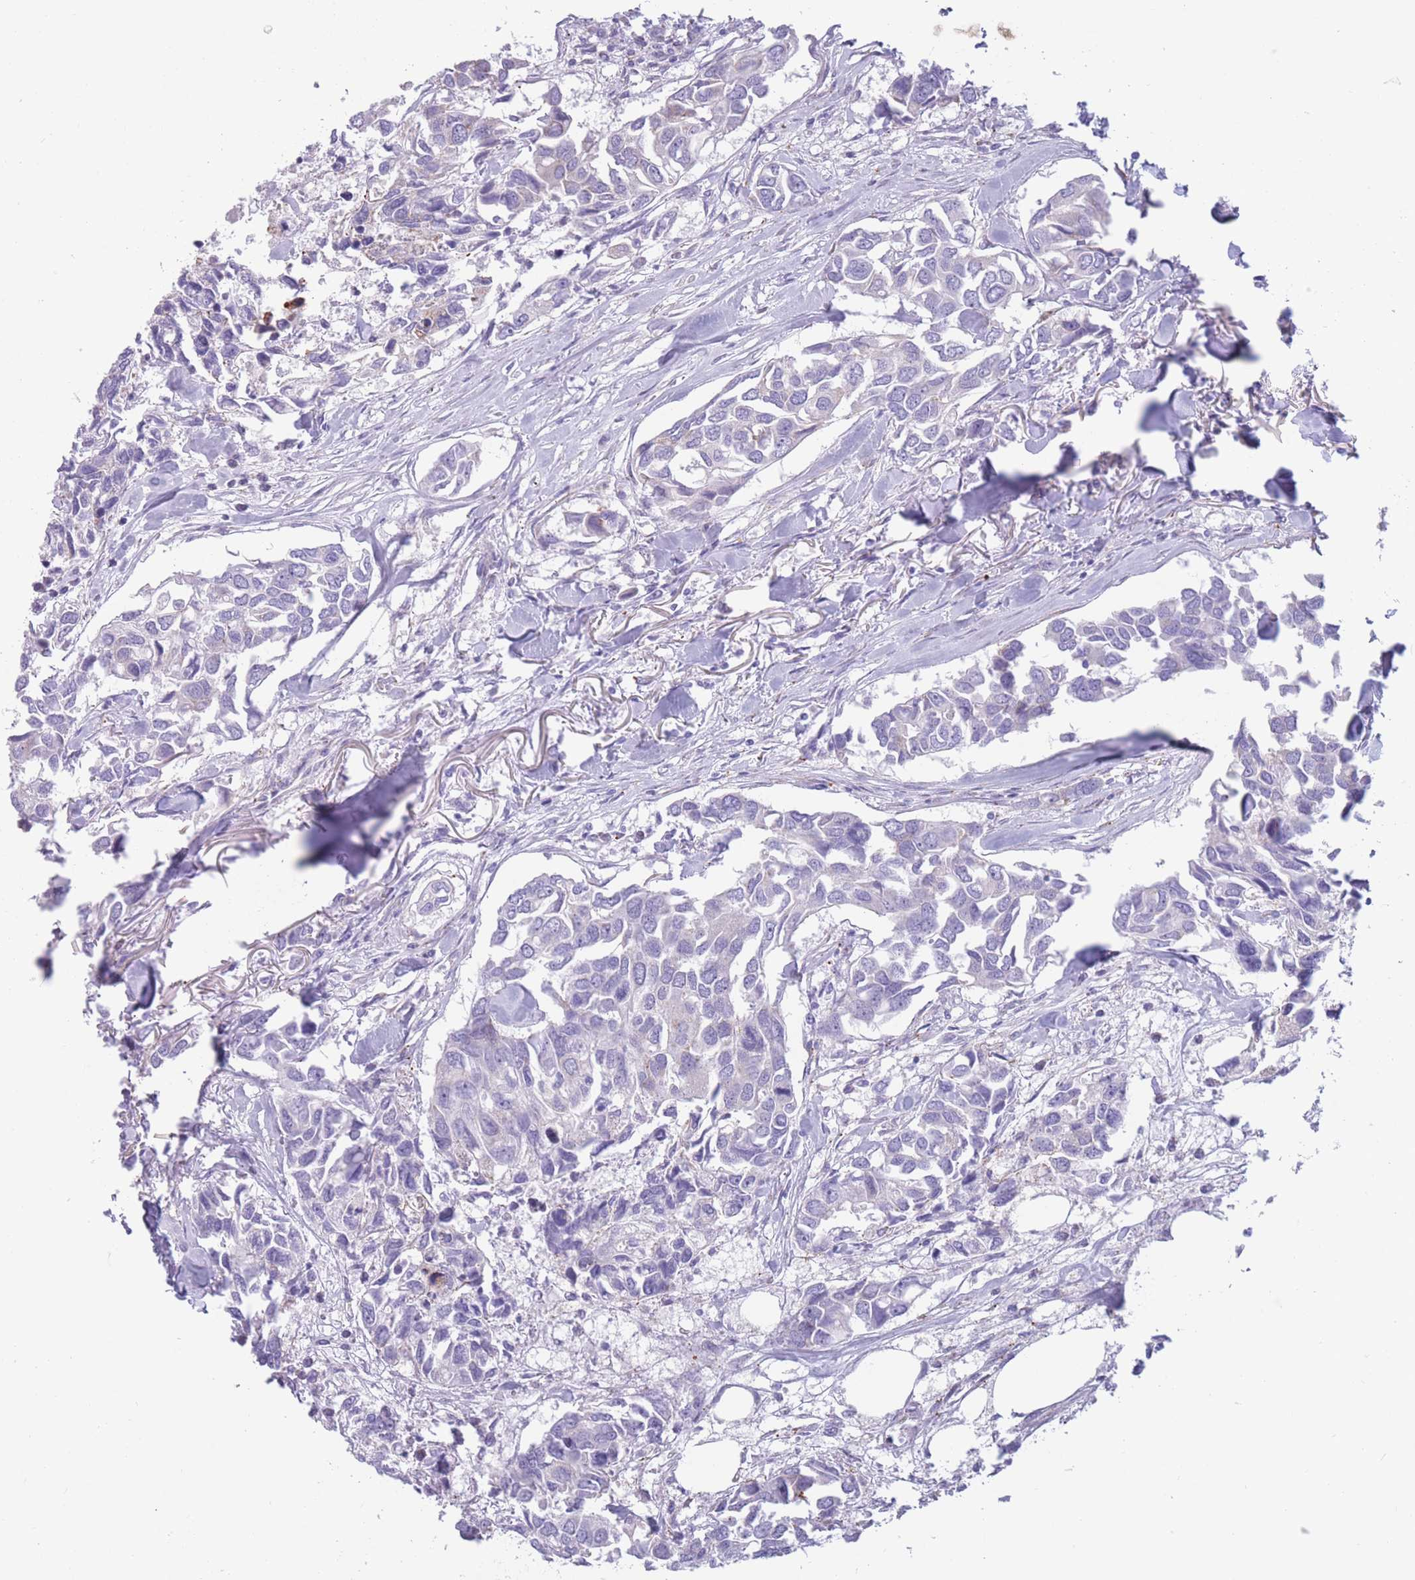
{"staining": {"intensity": "moderate", "quantity": "<25%", "location": "cytoplasmic/membranous"}, "tissue": "breast cancer", "cell_type": "Tumor cells", "image_type": "cancer", "snomed": [{"axis": "morphology", "description": "Duct carcinoma"}, {"axis": "topography", "description": "Breast"}], "caption": "Immunohistochemical staining of intraductal carcinoma (breast) exhibits moderate cytoplasmic/membranous protein expression in approximately <25% of tumor cells.", "gene": "COL27A1", "patient": {"sex": "female", "age": 83}}